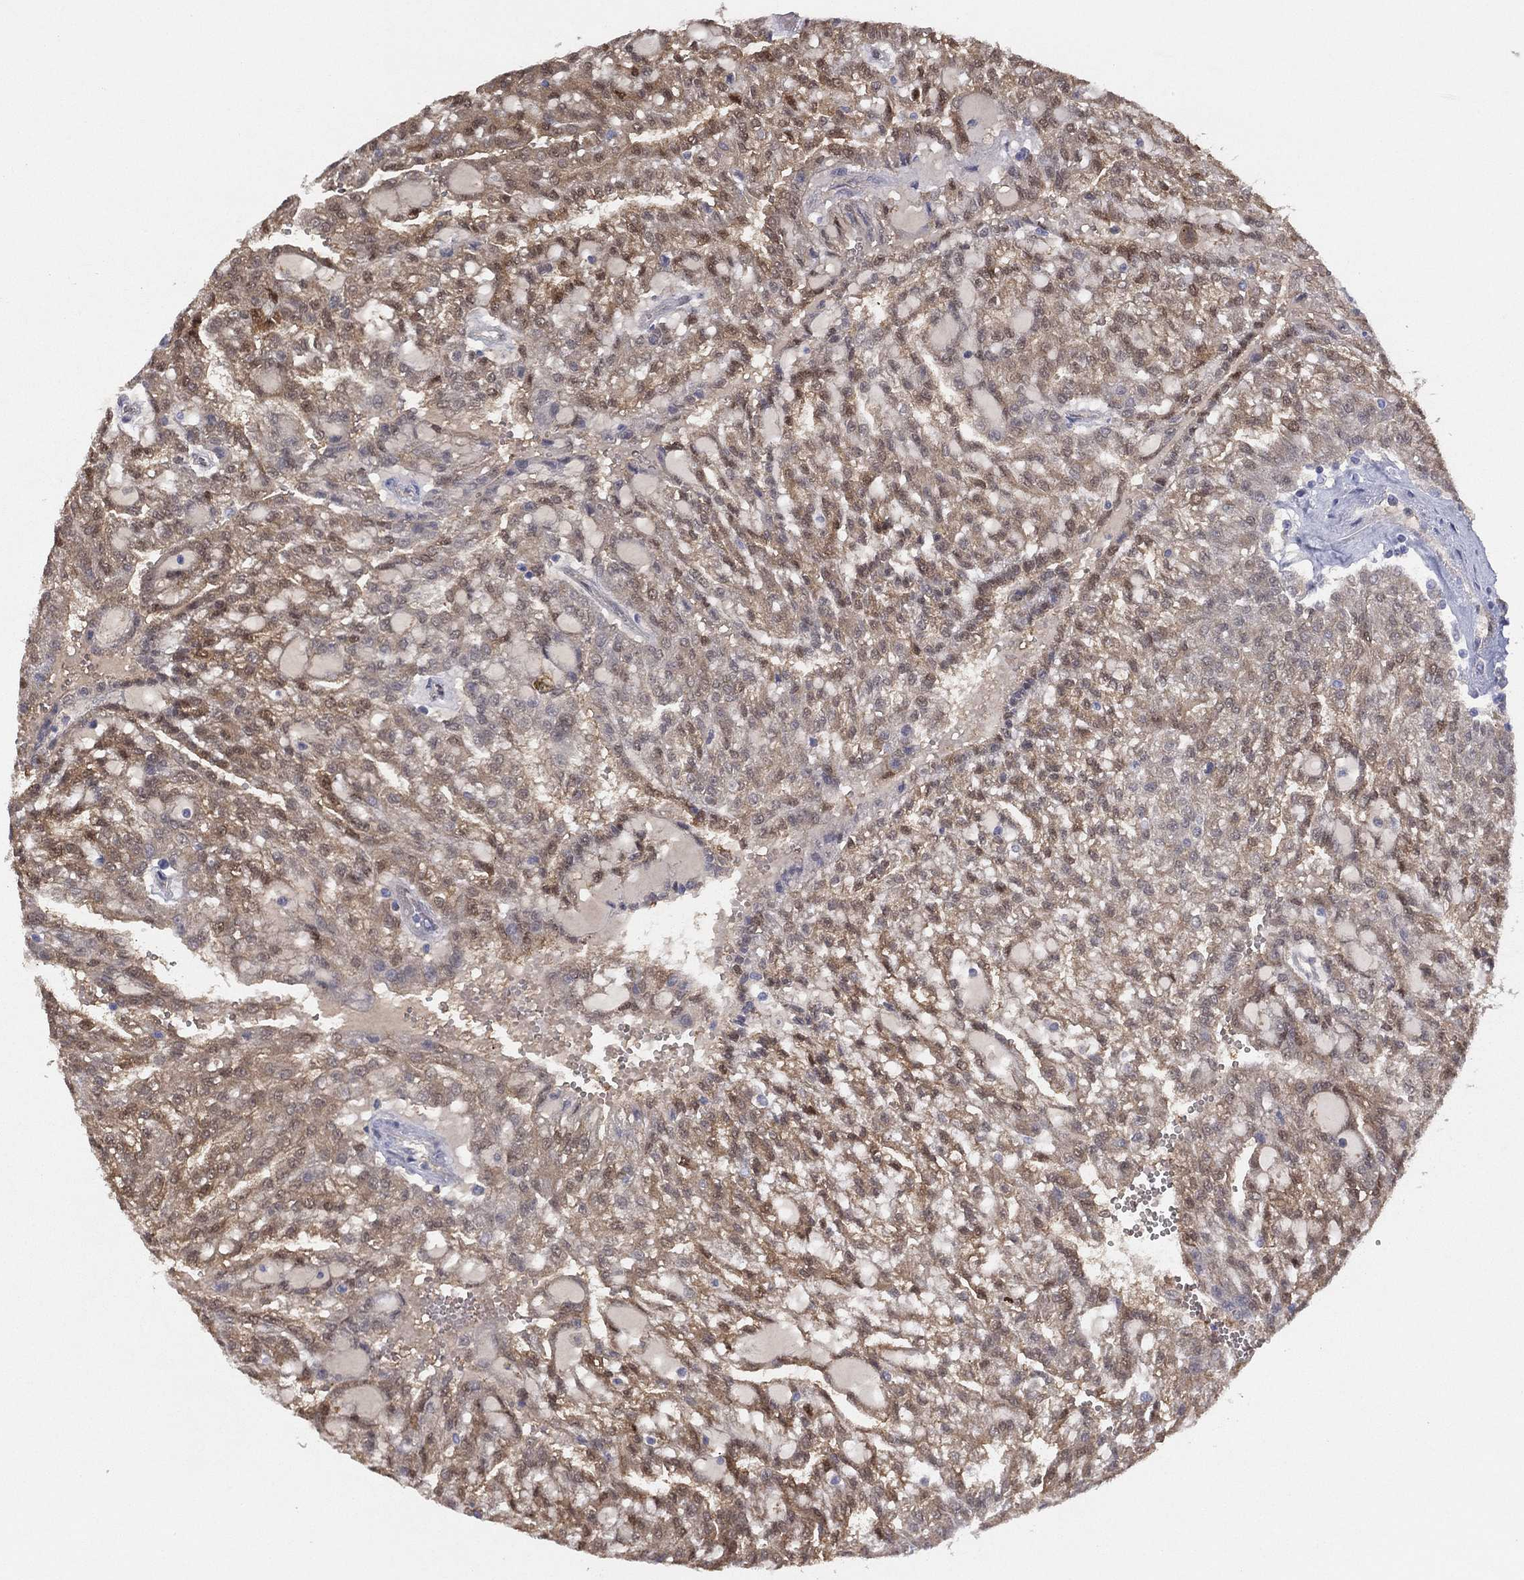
{"staining": {"intensity": "moderate", "quantity": "25%-75%", "location": "cytoplasmic/membranous,nuclear"}, "tissue": "renal cancer", "cell_type": "Tumor cells", "image_type": "cancer", "snomed": [{"axis": "morphology", "description": "Adenocarcinoma, NOS"}, {"axis": "topography", "description": "Kidney"}], "caption": "A micrograph of adenocarcinoma (renal) stained for a protein displays moderate cytoplasmic/membranous and nuclear brown staining in tumor cells.", "gene": "DDAH1", "patient": {"sex": "male", "age": 63}}